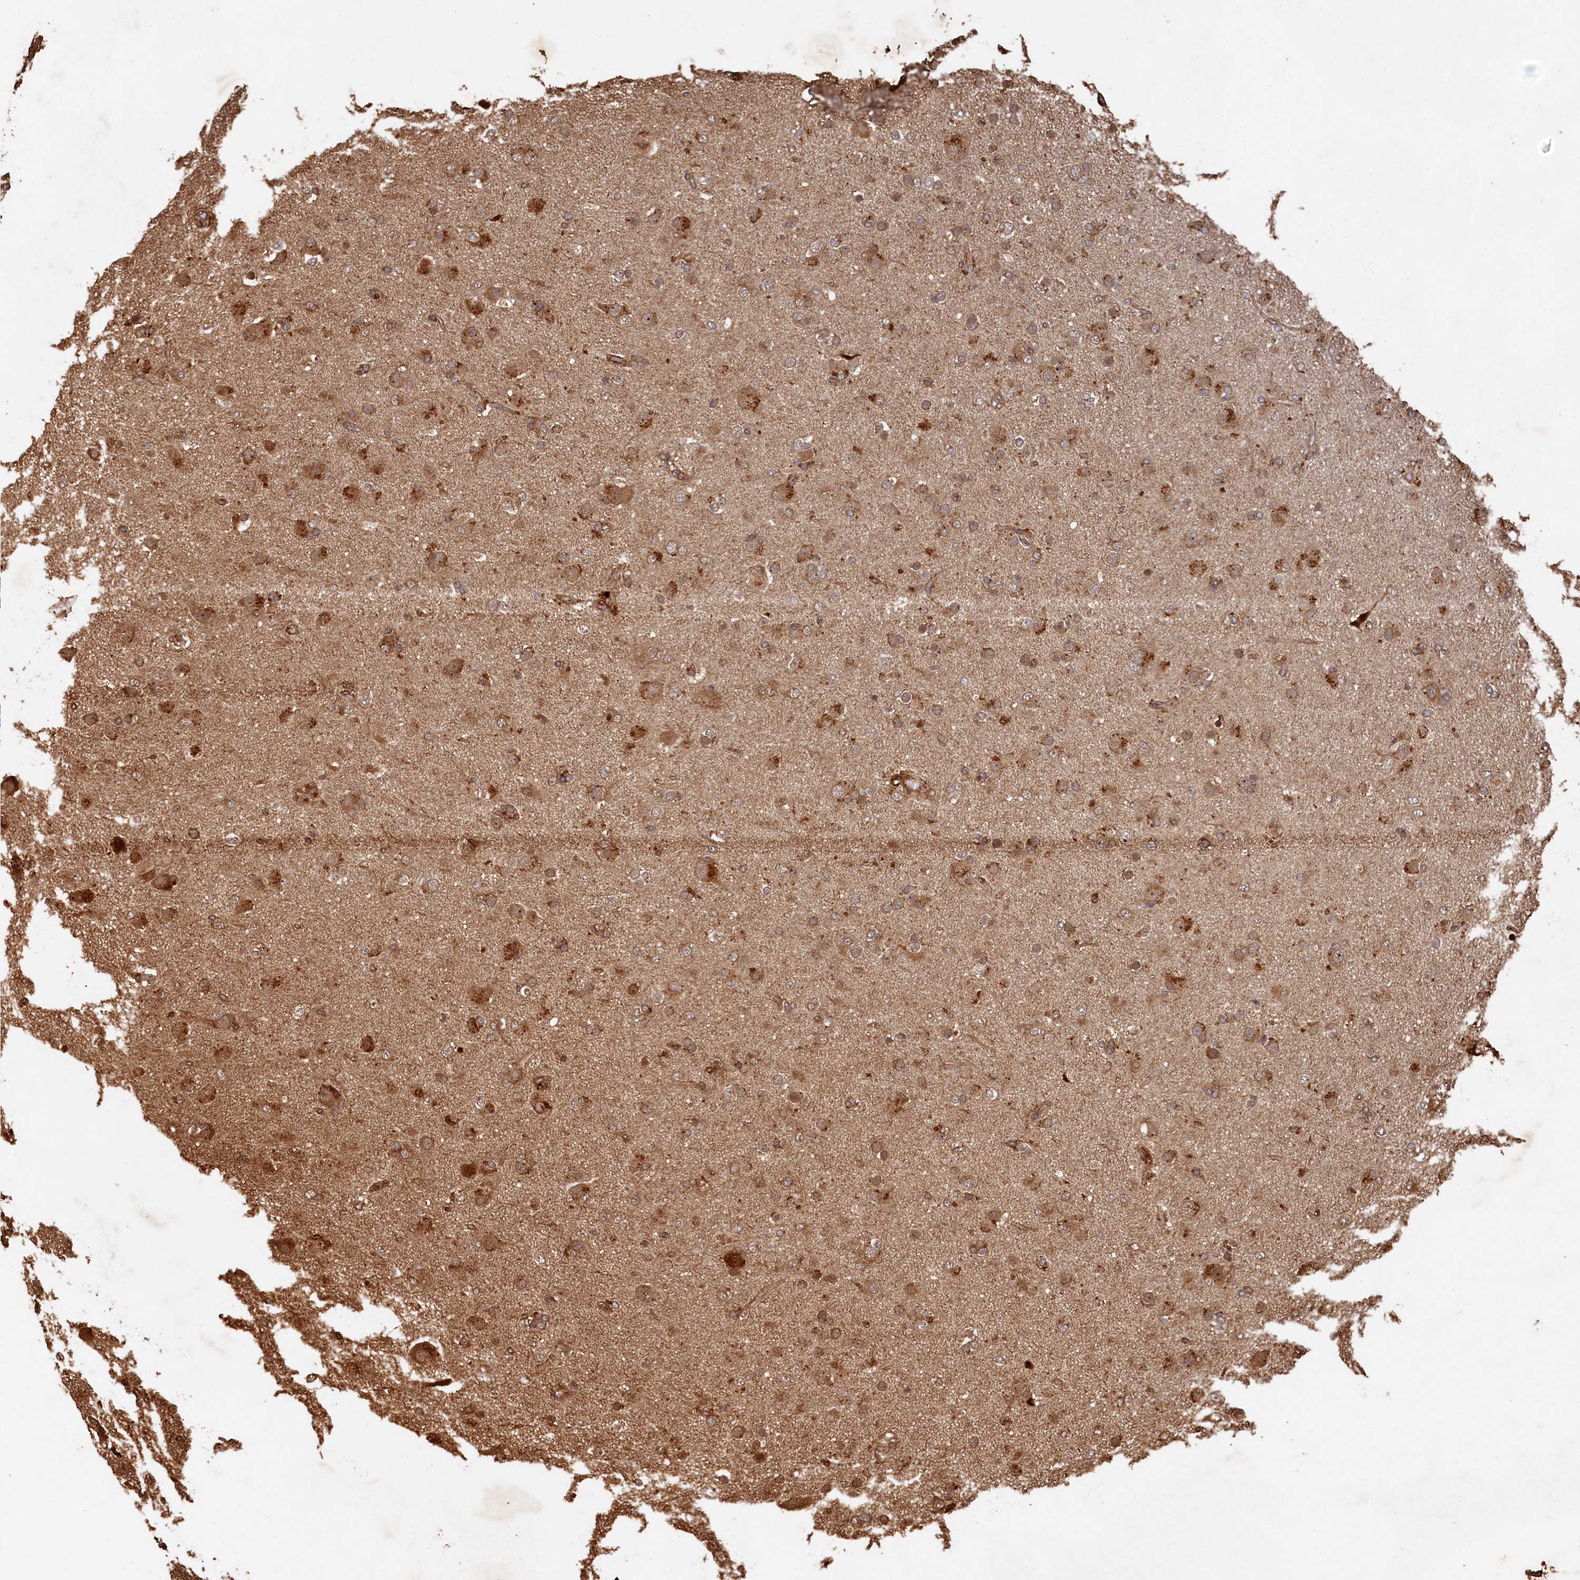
{"staining": {"intensity": "moderate", "quantity": ">75%", "location": "cytoplasmic/membranous"}, "tissue": "glioma", "cell_type": "Tumor cells", "image_type": "cancer", "snomed": [{"axis": "morphology", "description": "Glioma, malignant, Low grade"}, {"axis": "topography", "description": "Brain"}], "caption": "Glioma stained for a protein (brown) demonstrates moderate cytoplasmic/membranous positive positivity in approximately >75% of tumor cells.", "gene": "PIGN", "patient": {"sex": "male", "age": 65}}